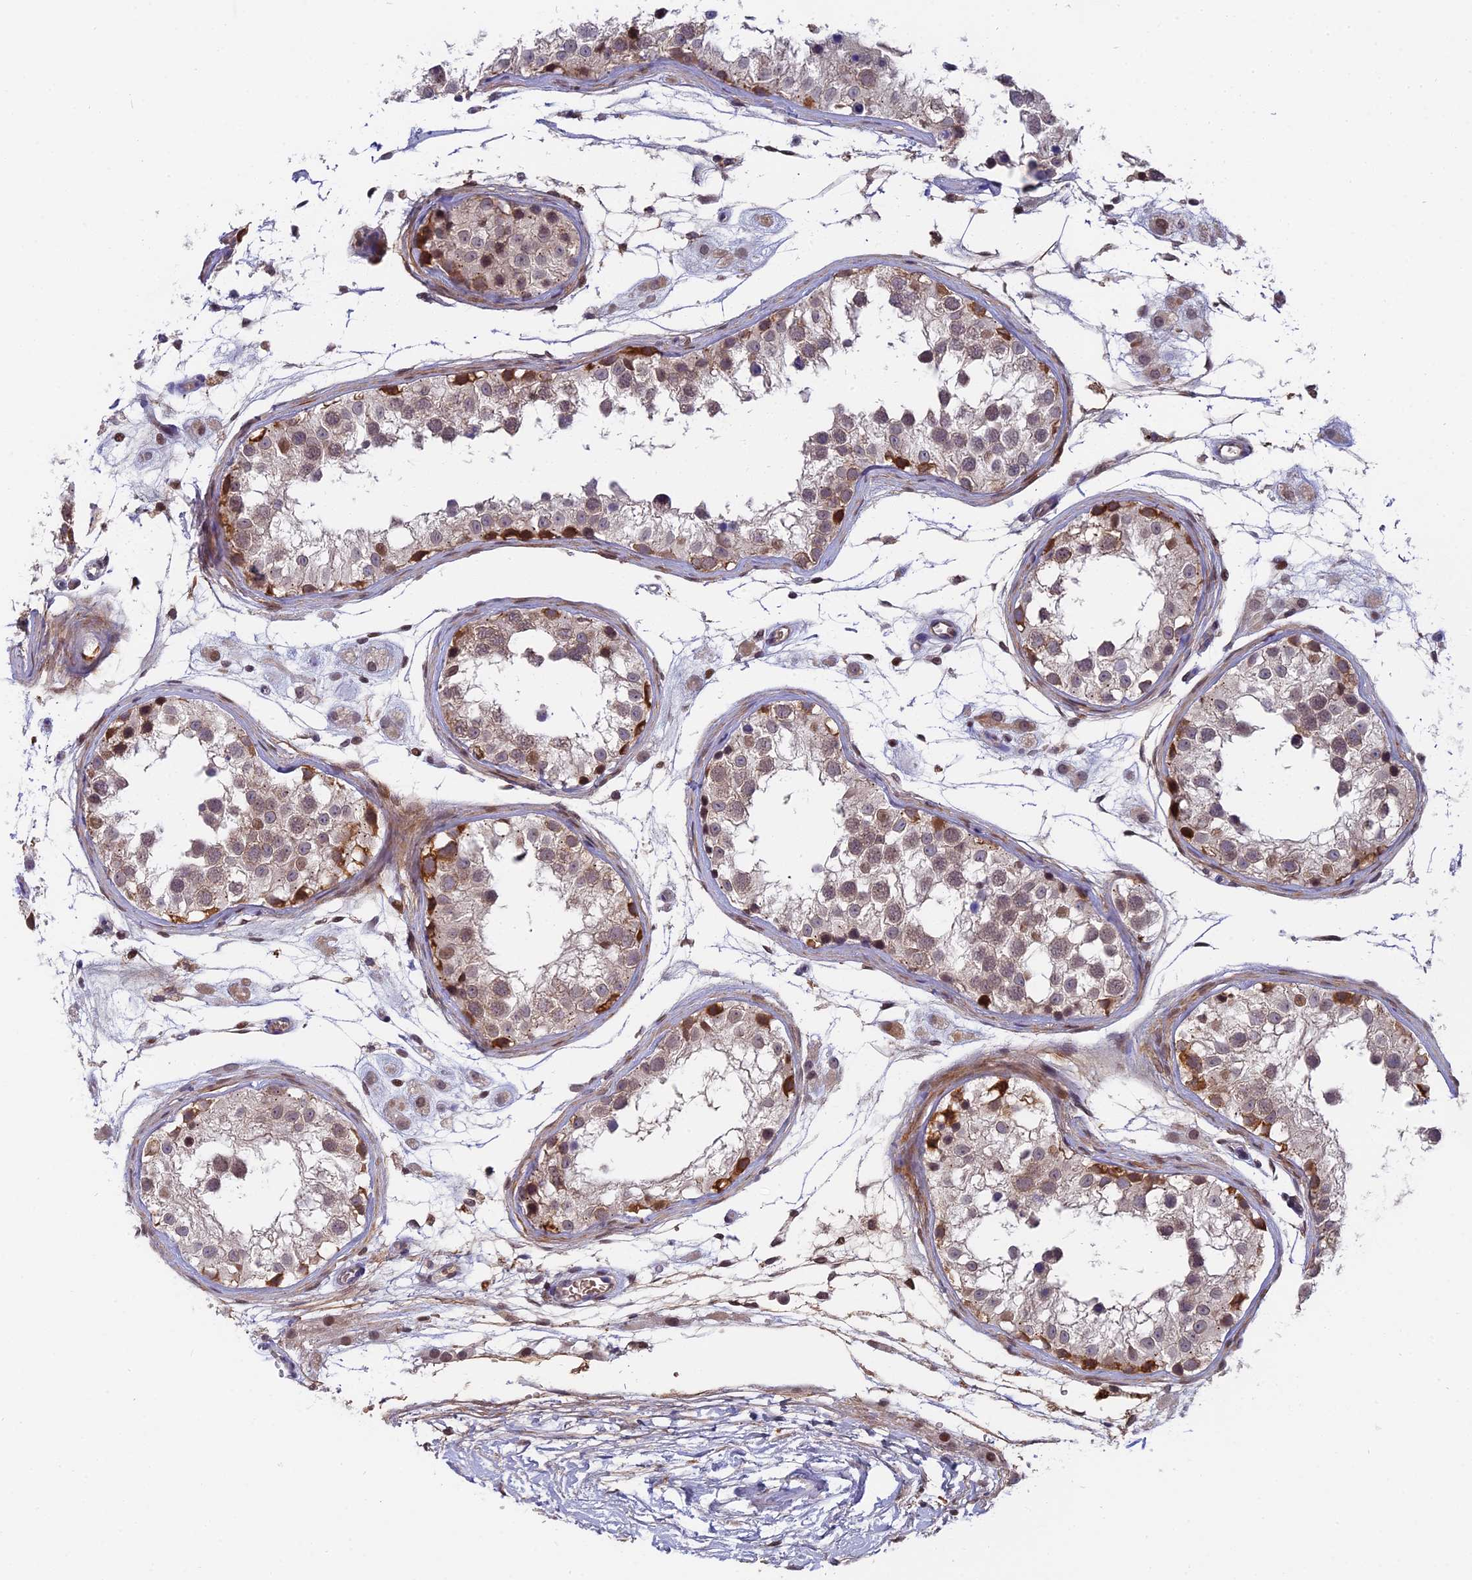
{"staining": {"intensity": "moderate", "quantity": "25%-75%", "location": "cytoplasmic/membranous,nuclear"}, "tissue": "testis", "cell_type": "Cells in seminiferous ducts", "image_type": "normal", "snomed": [{"axis": "morphology", "description": "Normal tissue, NOS"}, {"axis": "morphology", "description": "Adenocarcinoma, metastatic, NOS"}, {"axis": "topography", "description": "Testis"}], "caption": "This photomicrograph demonstrates immunohistochemistry (IHC) staining of unremarkable testis, with medium moderate cytoplasmic/membranous,nuclear staining in about 25%-75% of cells in seminiferous ducts.", "gene": "PYGO1", "patient": {"sex": "male", "age": 26}}